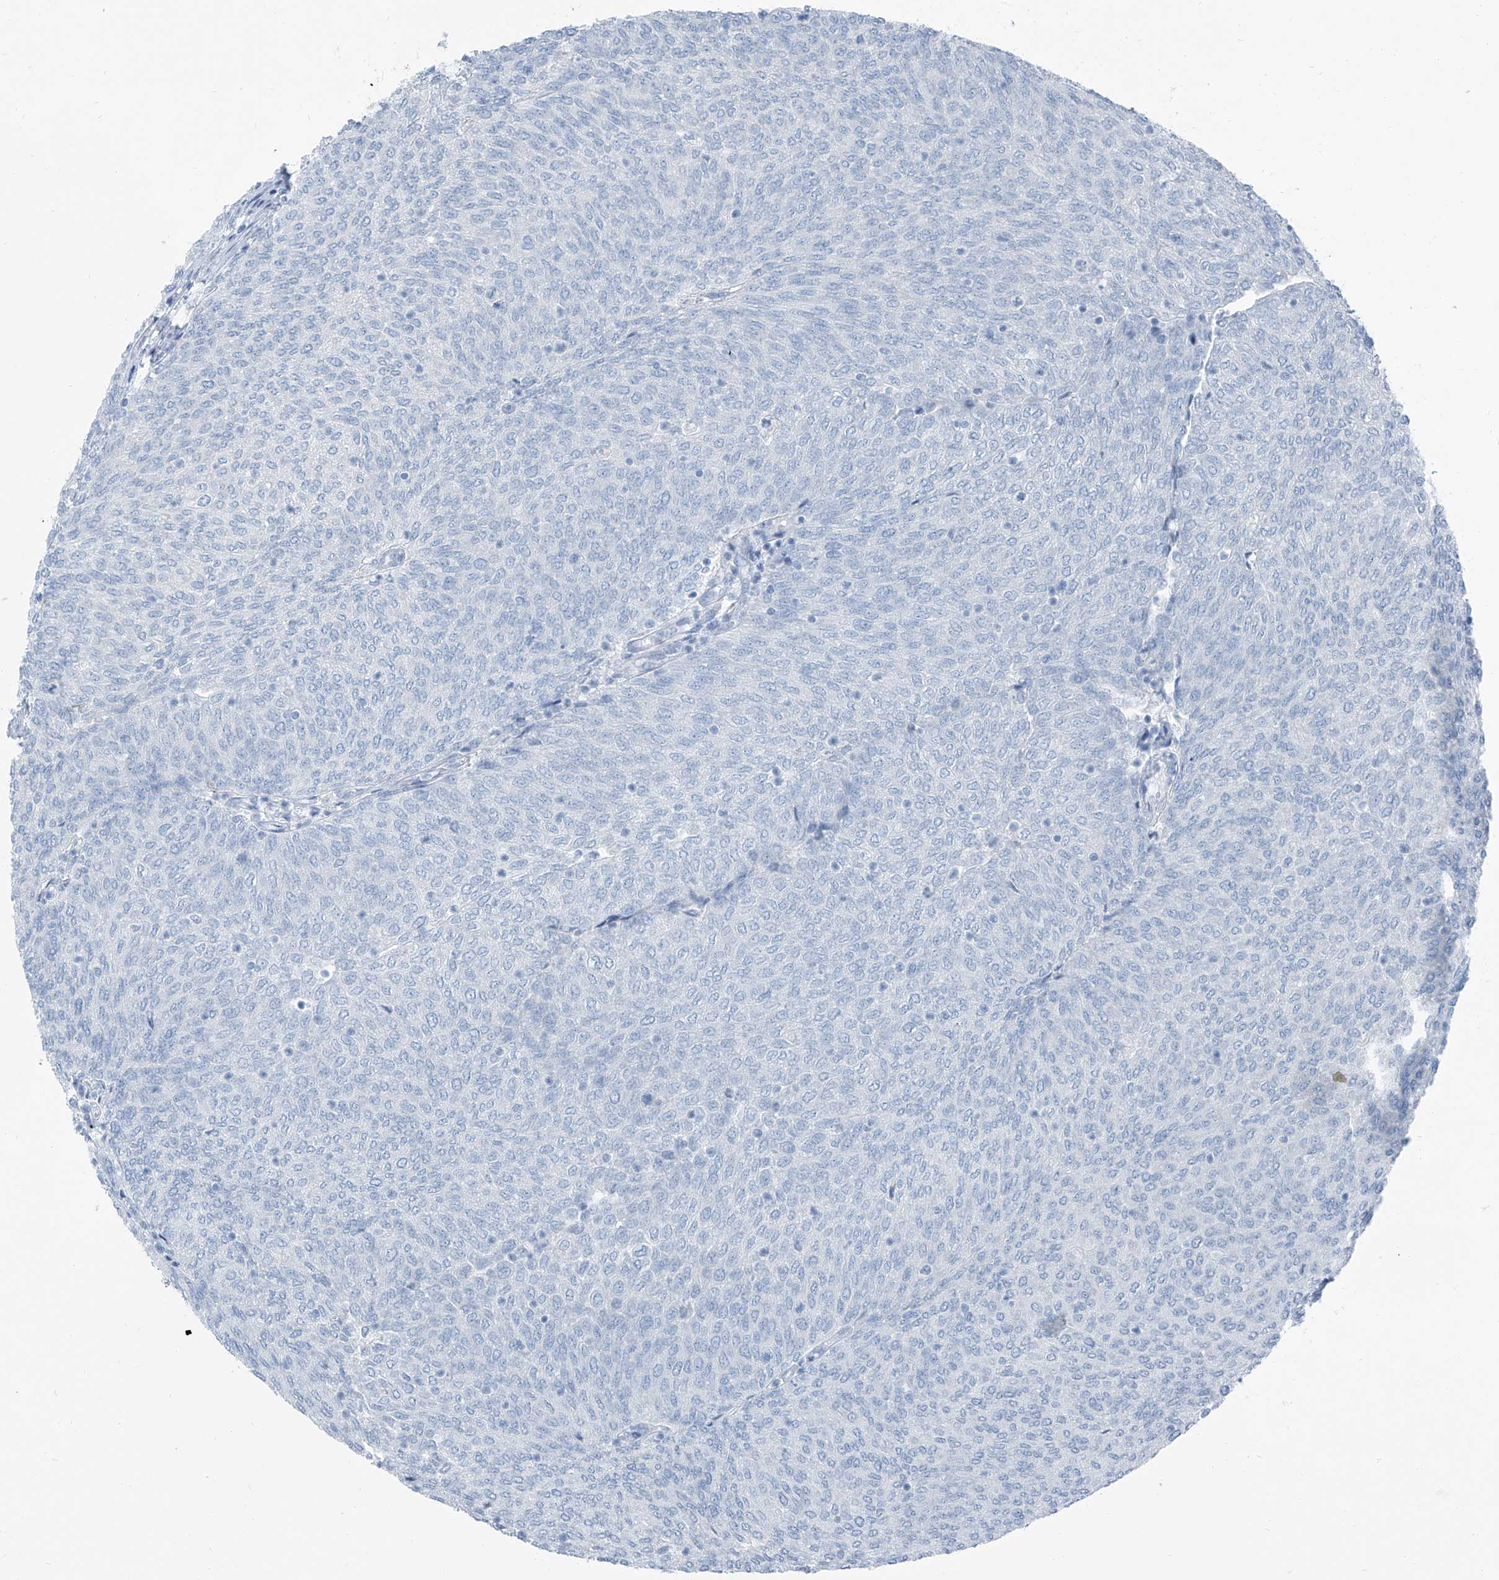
{"staining": {"intensity": "negative", "quantity": "none", "location": "none"}, "tissue": "urothelial cancer", "cell_type": "Tumor cells", "image_type": "cancer", "snomed": [{"axis": "morphology", "description": "Urothelial carcinoma, Low grade"}, {"axis": "topography", "description": "Urinary bladder"}], "caption": "Immunohistochemical staining of human urothelial cancer demonstrates no significant positivity in tumor cells.", "gene": "RGN", "patient": {"sex": "female", "age": 79}}